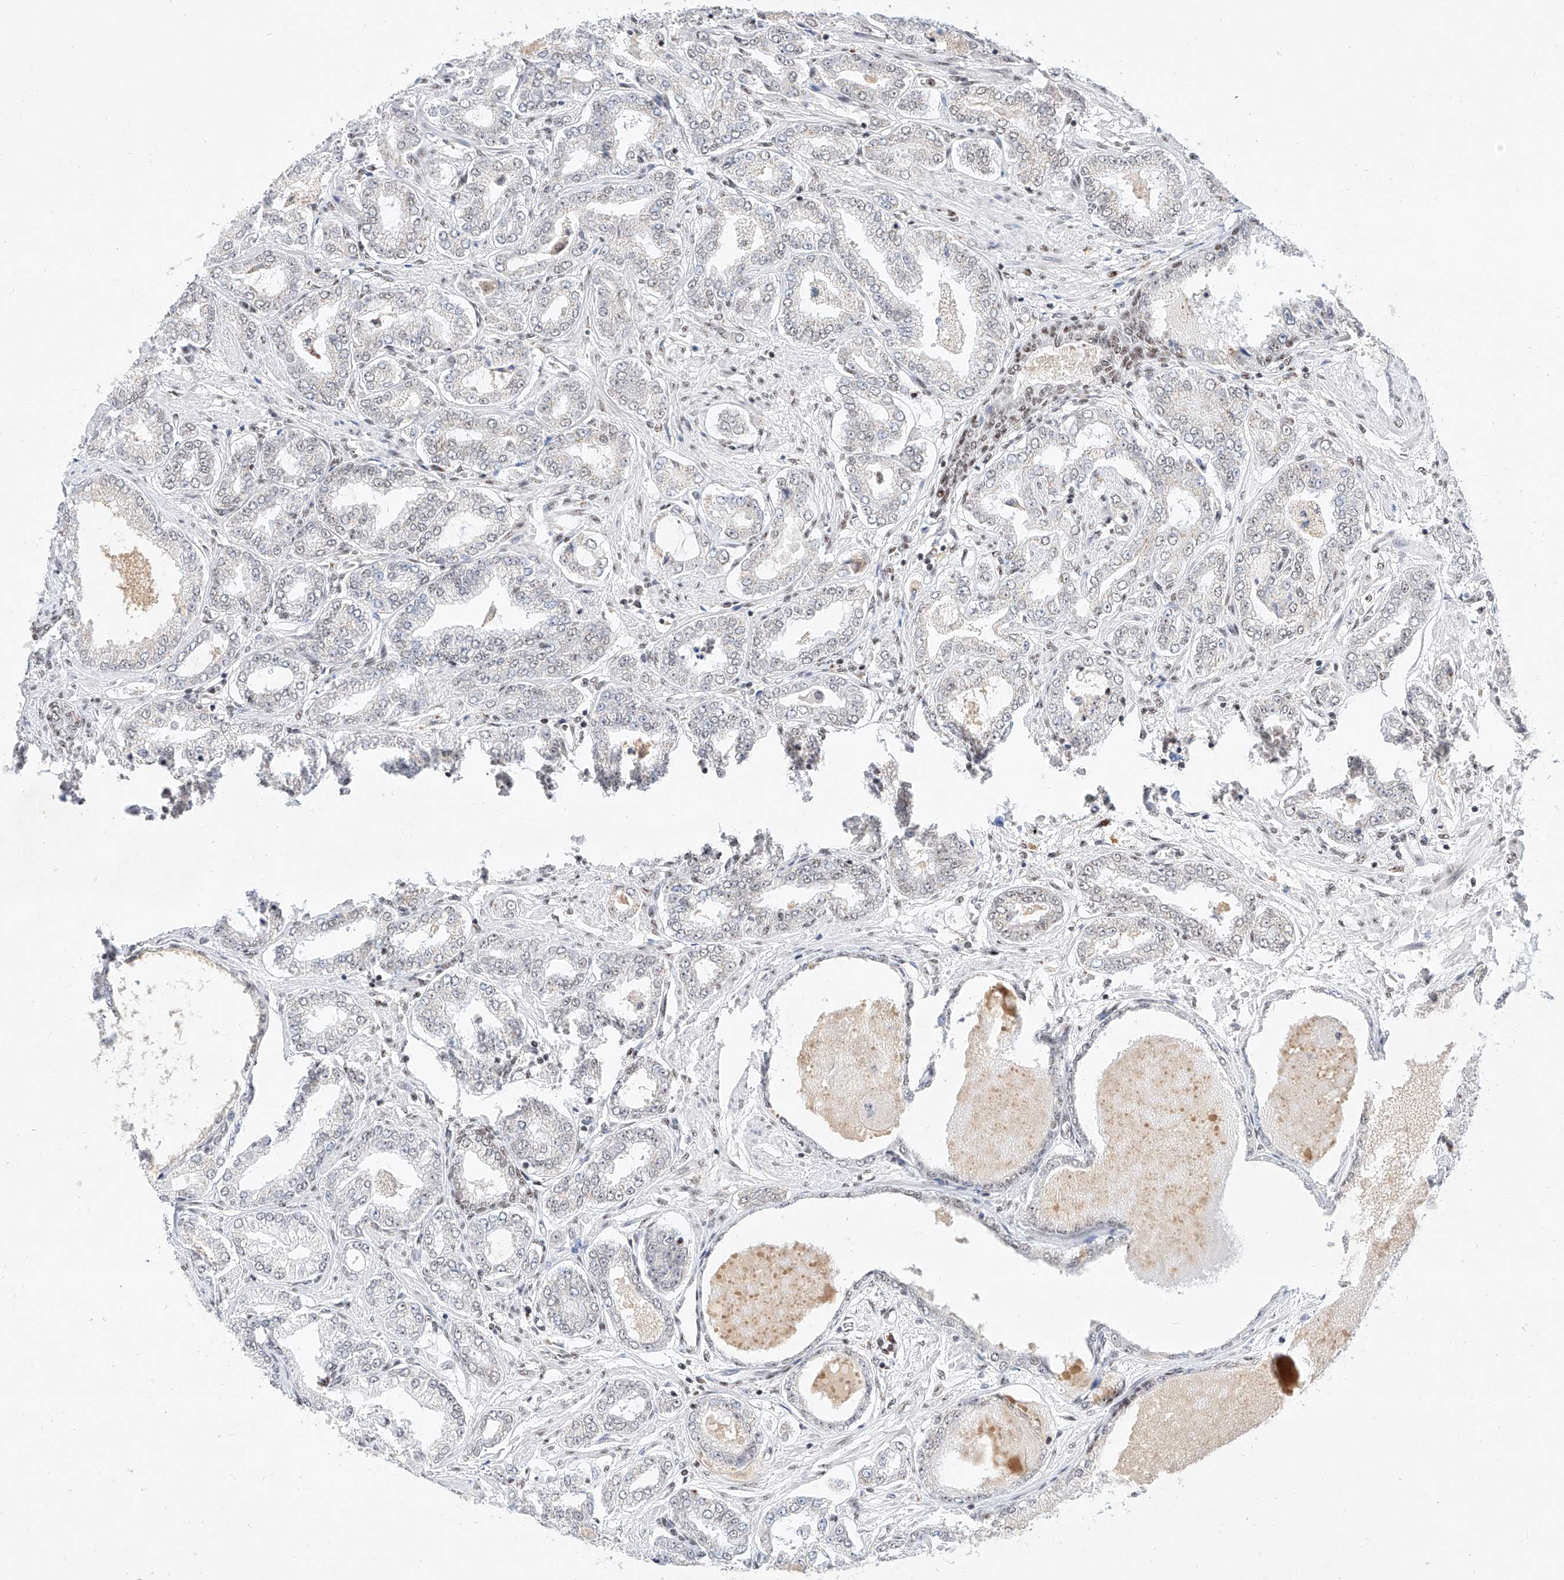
{"staining": {"intensity": "weak", "quantity": "<25%", "location": "nuclear"}, "tissue": "prostate cancer", "cell_type": "Tumor cells", "image_type": "cancer", "snomed": [{"axis": "morphology", "description": "Adenocarcinoma, Low grade"}, {"axis": "topography", "description": "Prostate"}], "caption": "A high-resolution histopathology image shows immunohistochemistry staining of prostate cancer (low-grade adenocarcinoma), which reveals no significant expression in tumor cells.", "gene": "NRF1", "patient": {"sex": "male", "age": 63}}